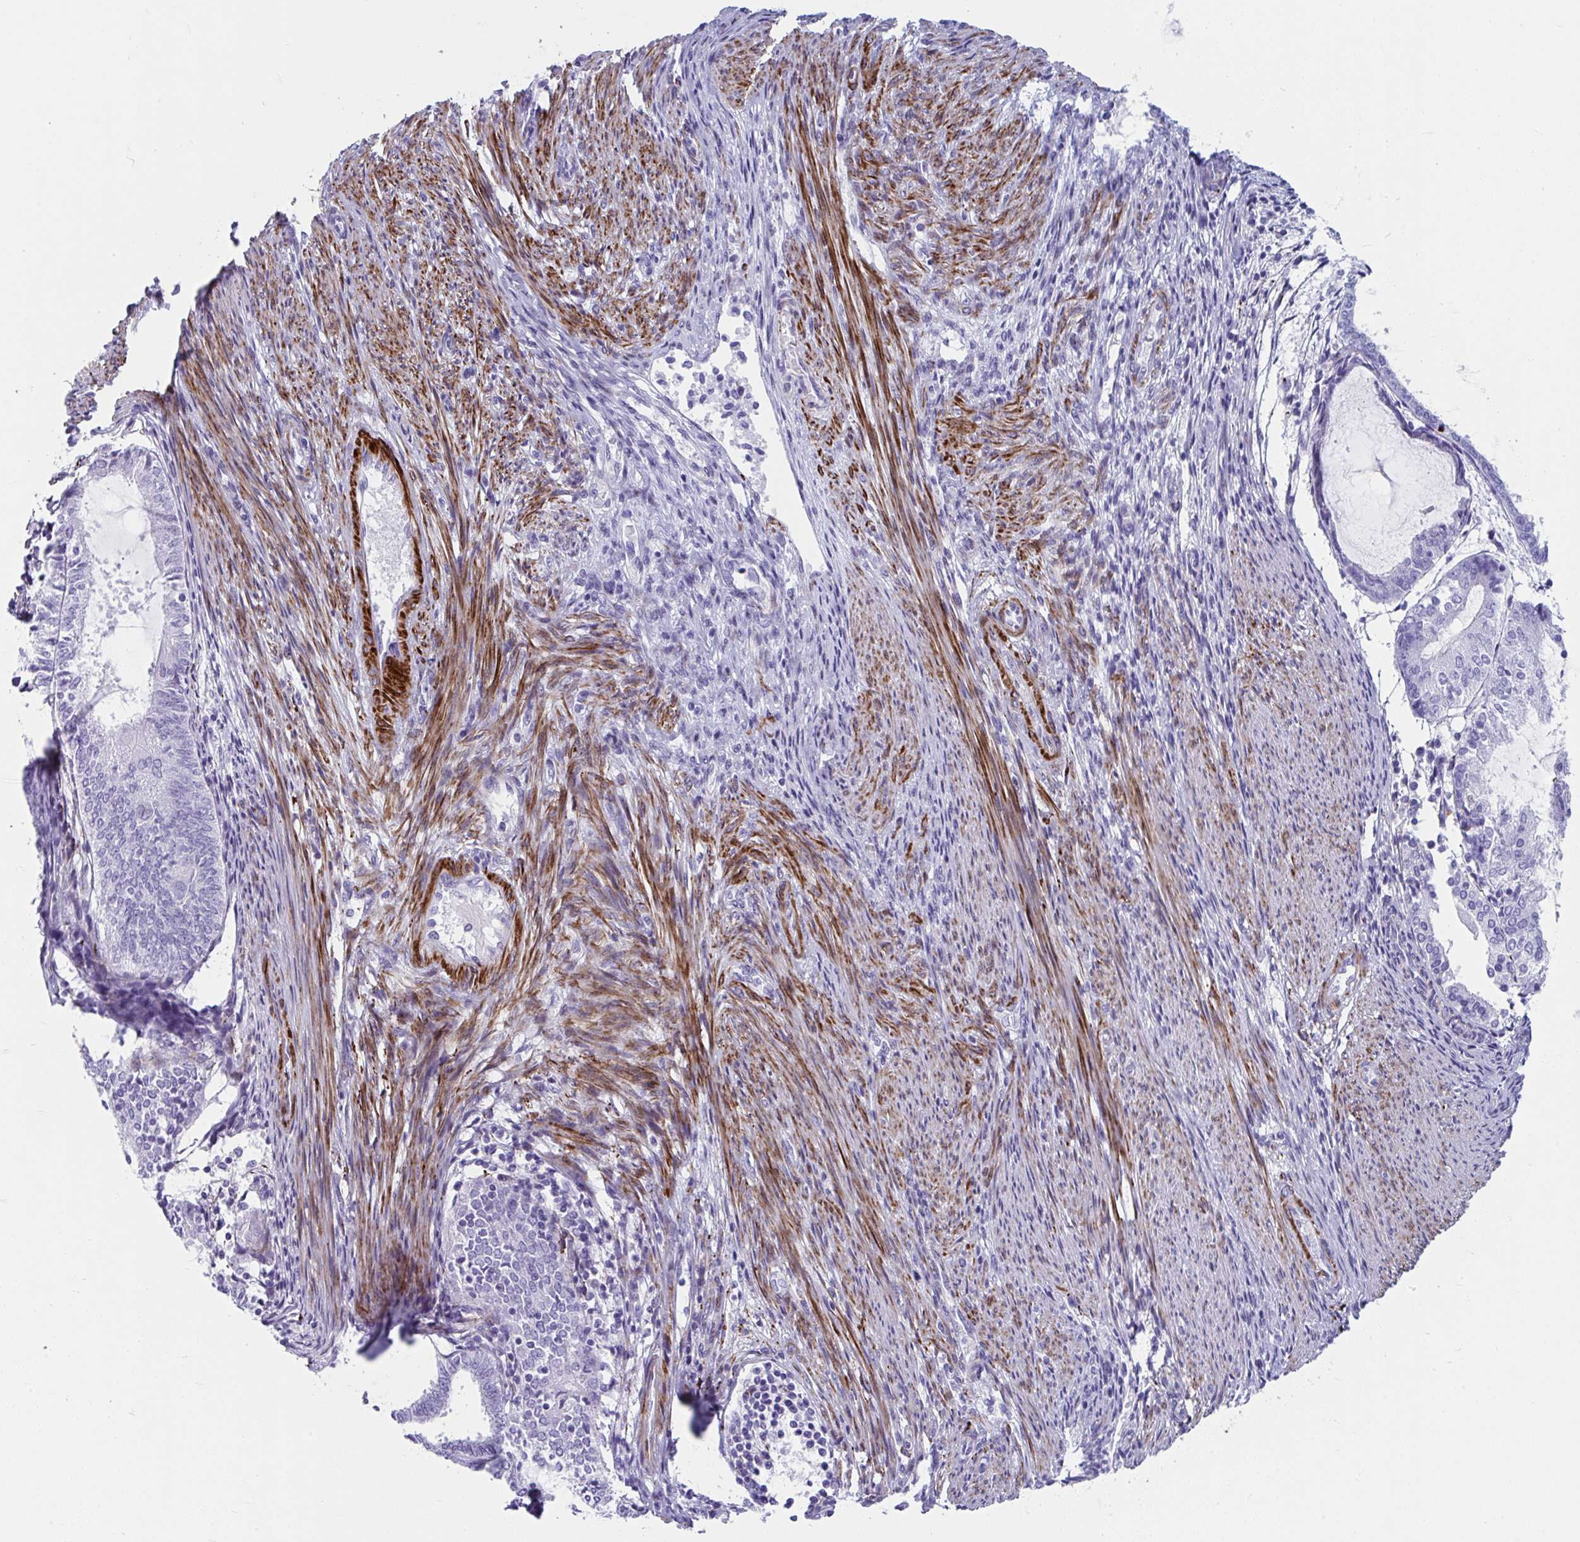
{"staining": {"intensity": "negative", "quantity": "none", "location": "none"}, "tissue": "endometrial cancer", "cell_type": "Tumor cells", "image_type": "cancer", "snomed": [{"axis": "morphology", "description": "Adenocarcinoma, NOS"}, {"axis": "topography", "description": "Endometrium"}], "caption": "High power microscopy photomicrograph of an immunohistochemistry (IHC) micrograph of endometrial adenocarcinoma, revealing no significant staining in tumor cells.", "gene": "GRXCR2", "patient": {"sex": "female", "age": 81}}